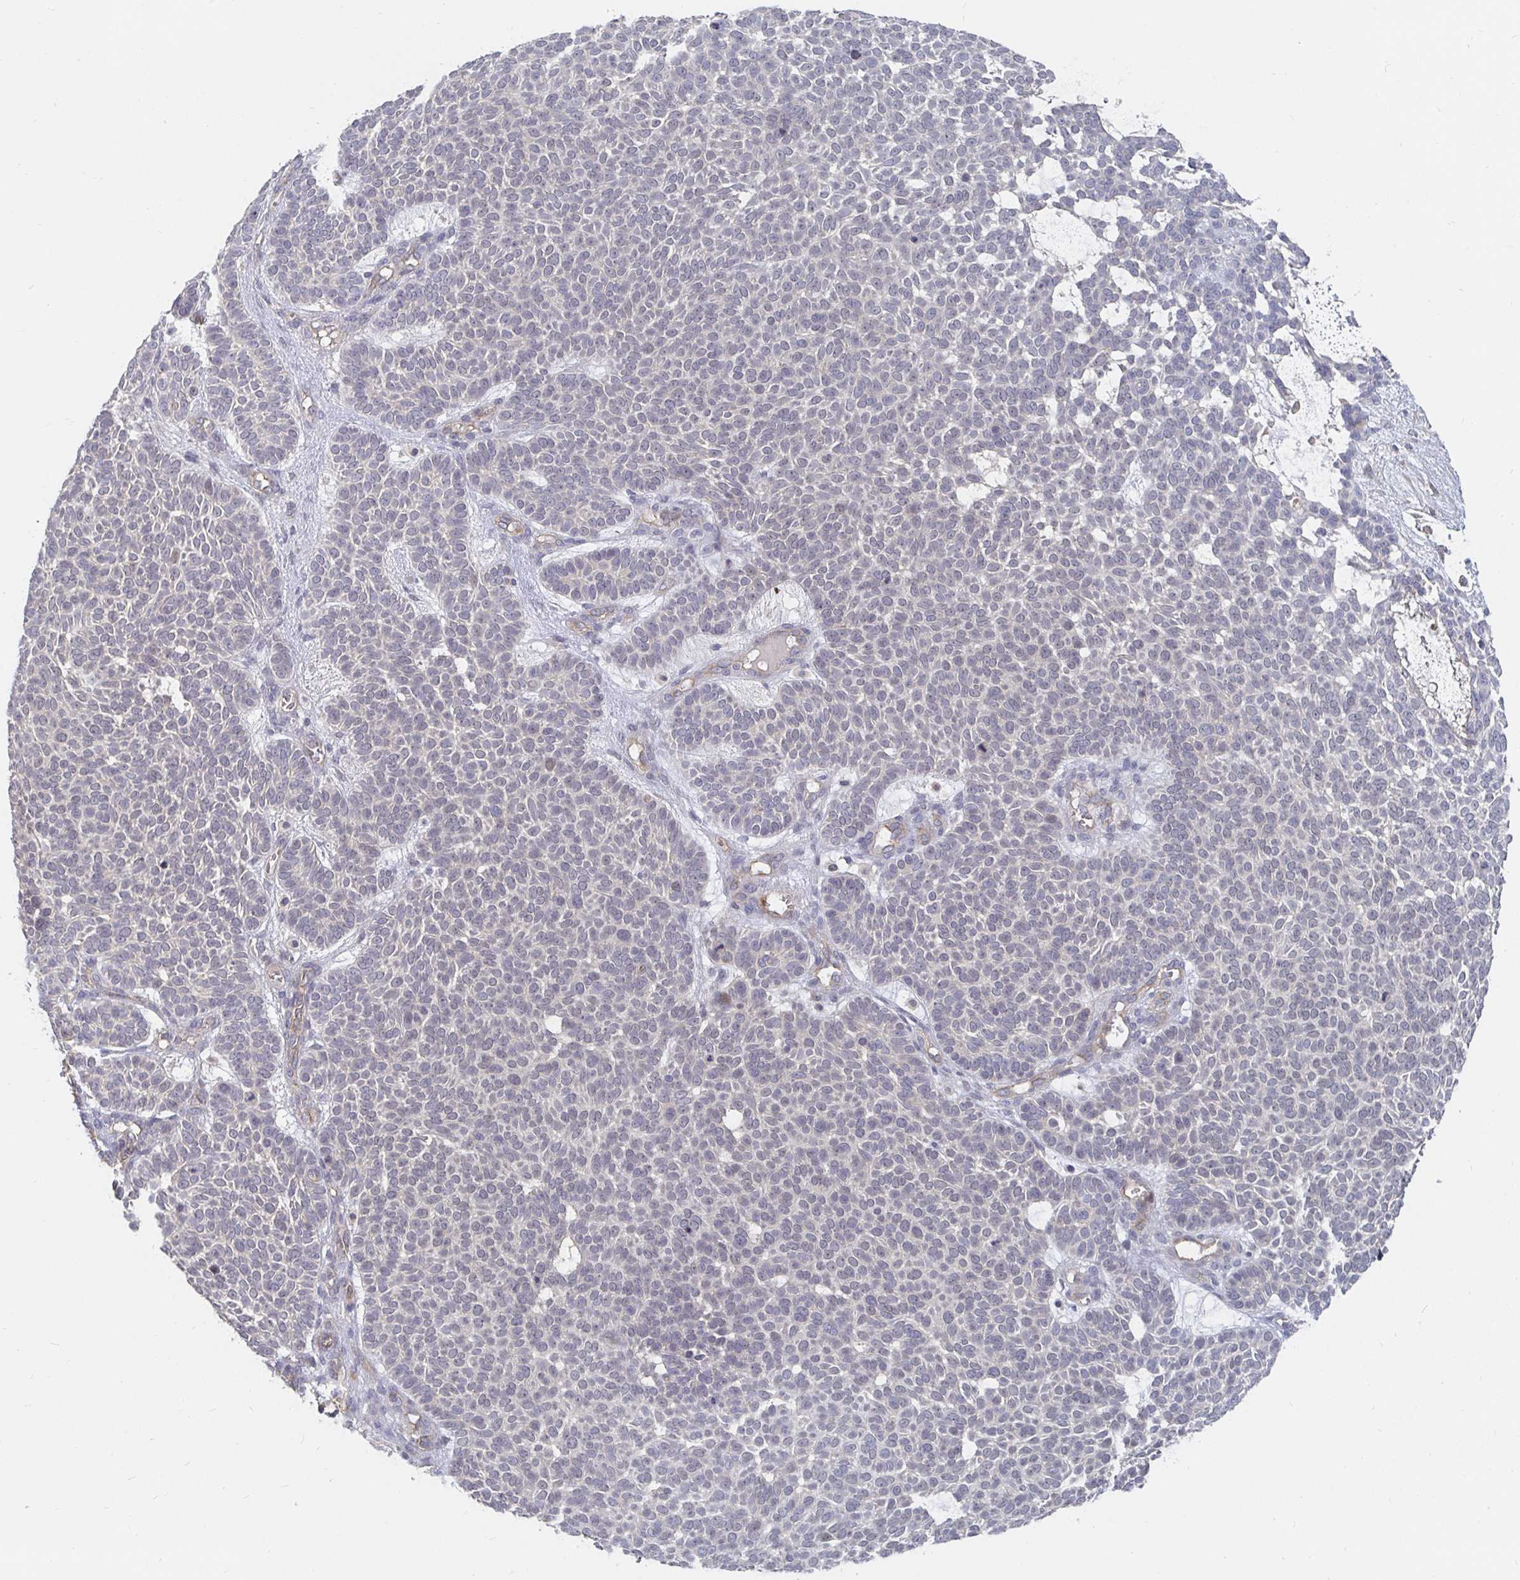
{"staining": {"intensity": "negative", "quantity": "none", "location": "none"}, "tissue": "skin cancer", "cell_type": "Tumor cells", "image_type": "cancer", "snomed": [{"axis": "morphology", "description": "Basal cell carcinoma"}, {"axis": "topography", "description": "Skin"}], "caption": "Tumor cells show no significant expression in skin basal cell carcinoma. (Stains: DAB (3,3'-diaminobenzidine) immunohistochemistry (IHC) with hematoxylin counter stain, Microscopy: brightfield microscopy at high magnification).", "gene": "MEIS1", "patient": {"sex": "female", "age": 82}}